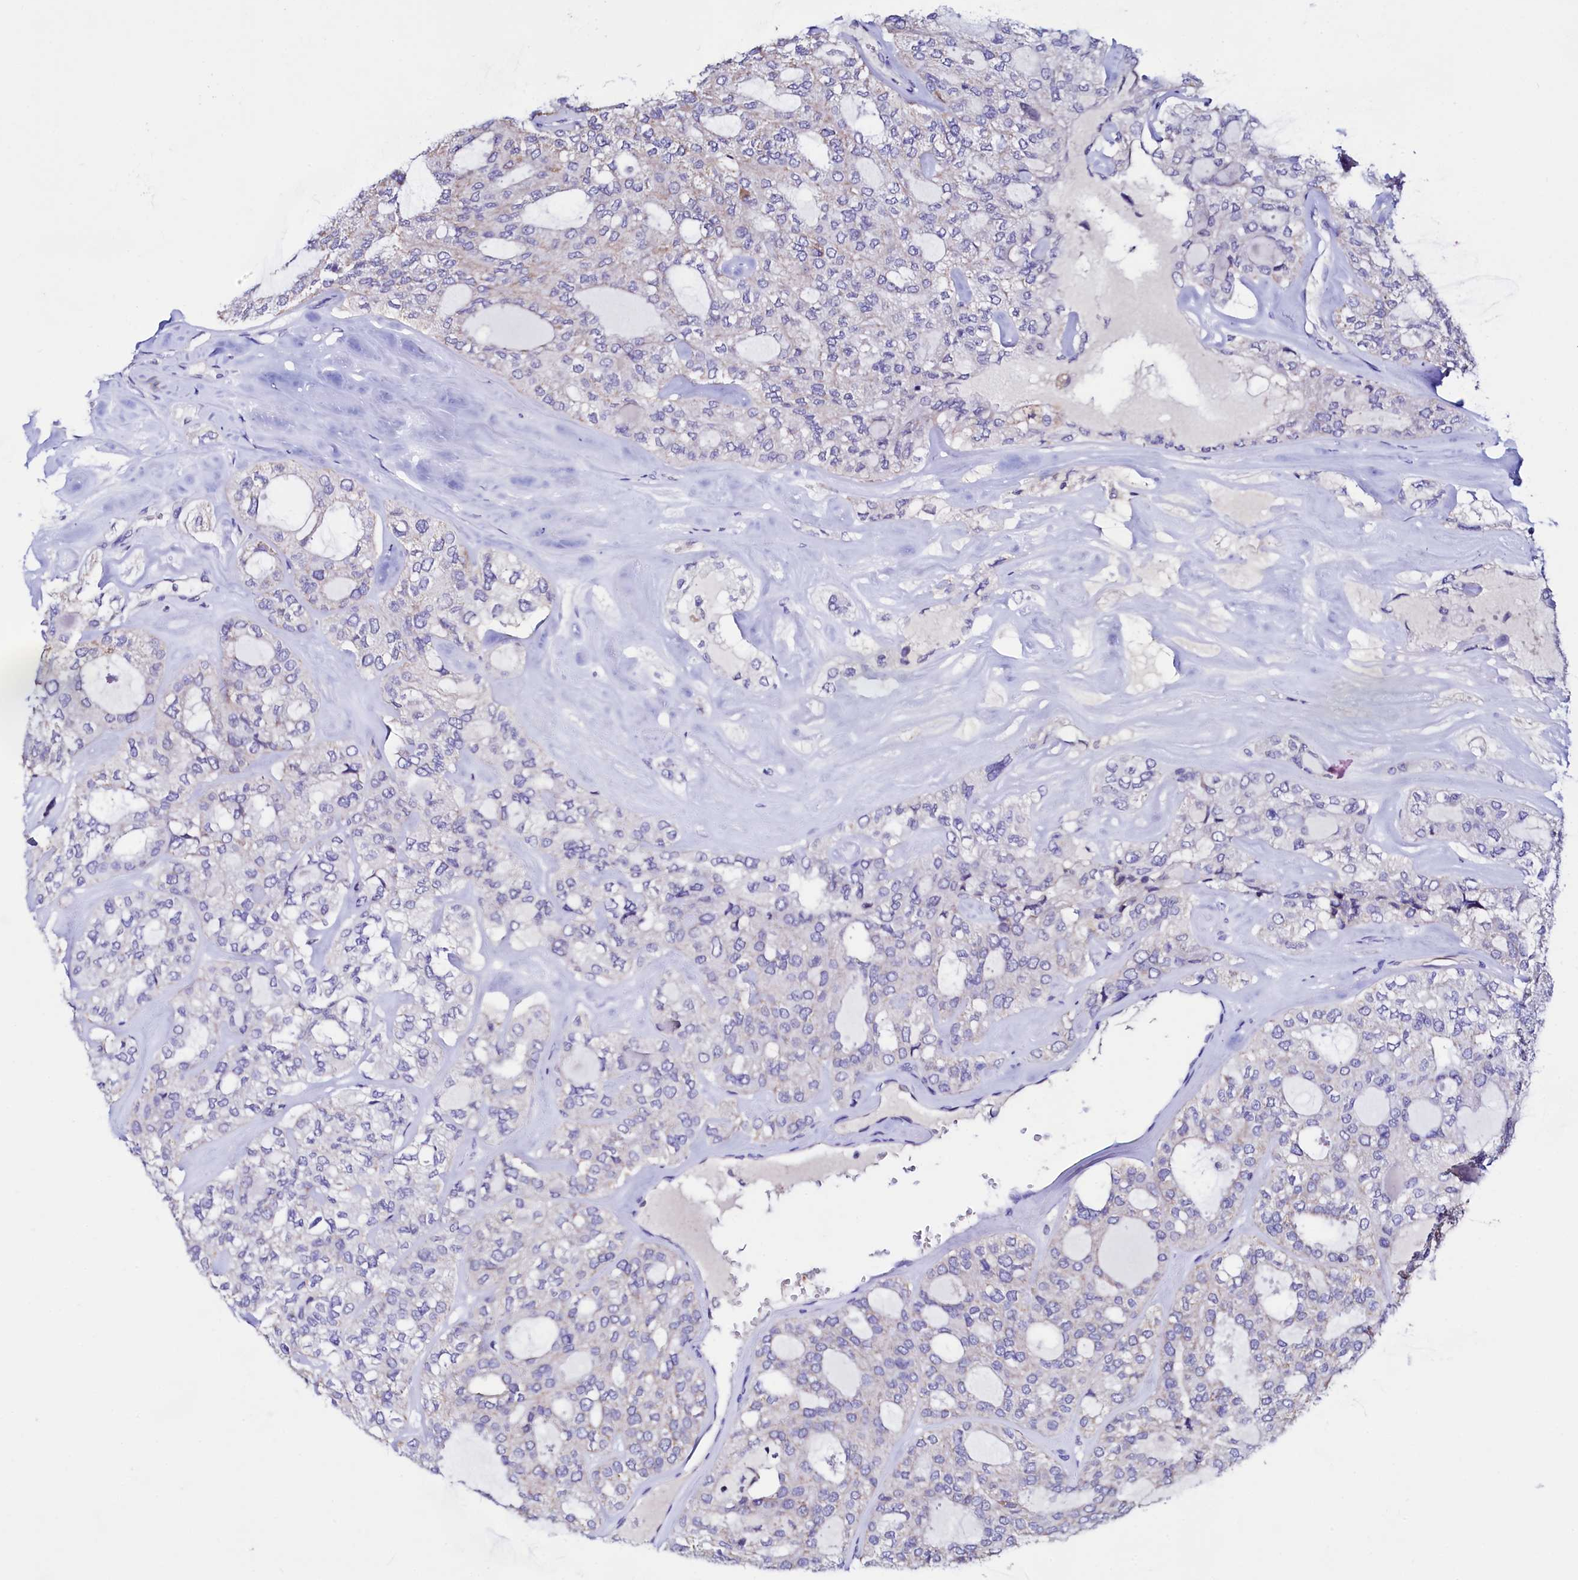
{"staining": {"intensity": "negative", "quantity": "none", "location": "none"}, "tissue": "thyroid cancer", "cell_type": "Tumor cells", "image_type": "cancer", "snomed": [{"axis": "morphology", "description": "Follicular adenoma carcinoma, NOS"}, {"axis": "topography", "description": "Thyroid gland"}], "caption": "Immunohistochemistry (IHC) of thyroid cancer displays no expression in tumor cells.", "gene": "HAND1", "patient": {"sex": "male", "age": 75}}